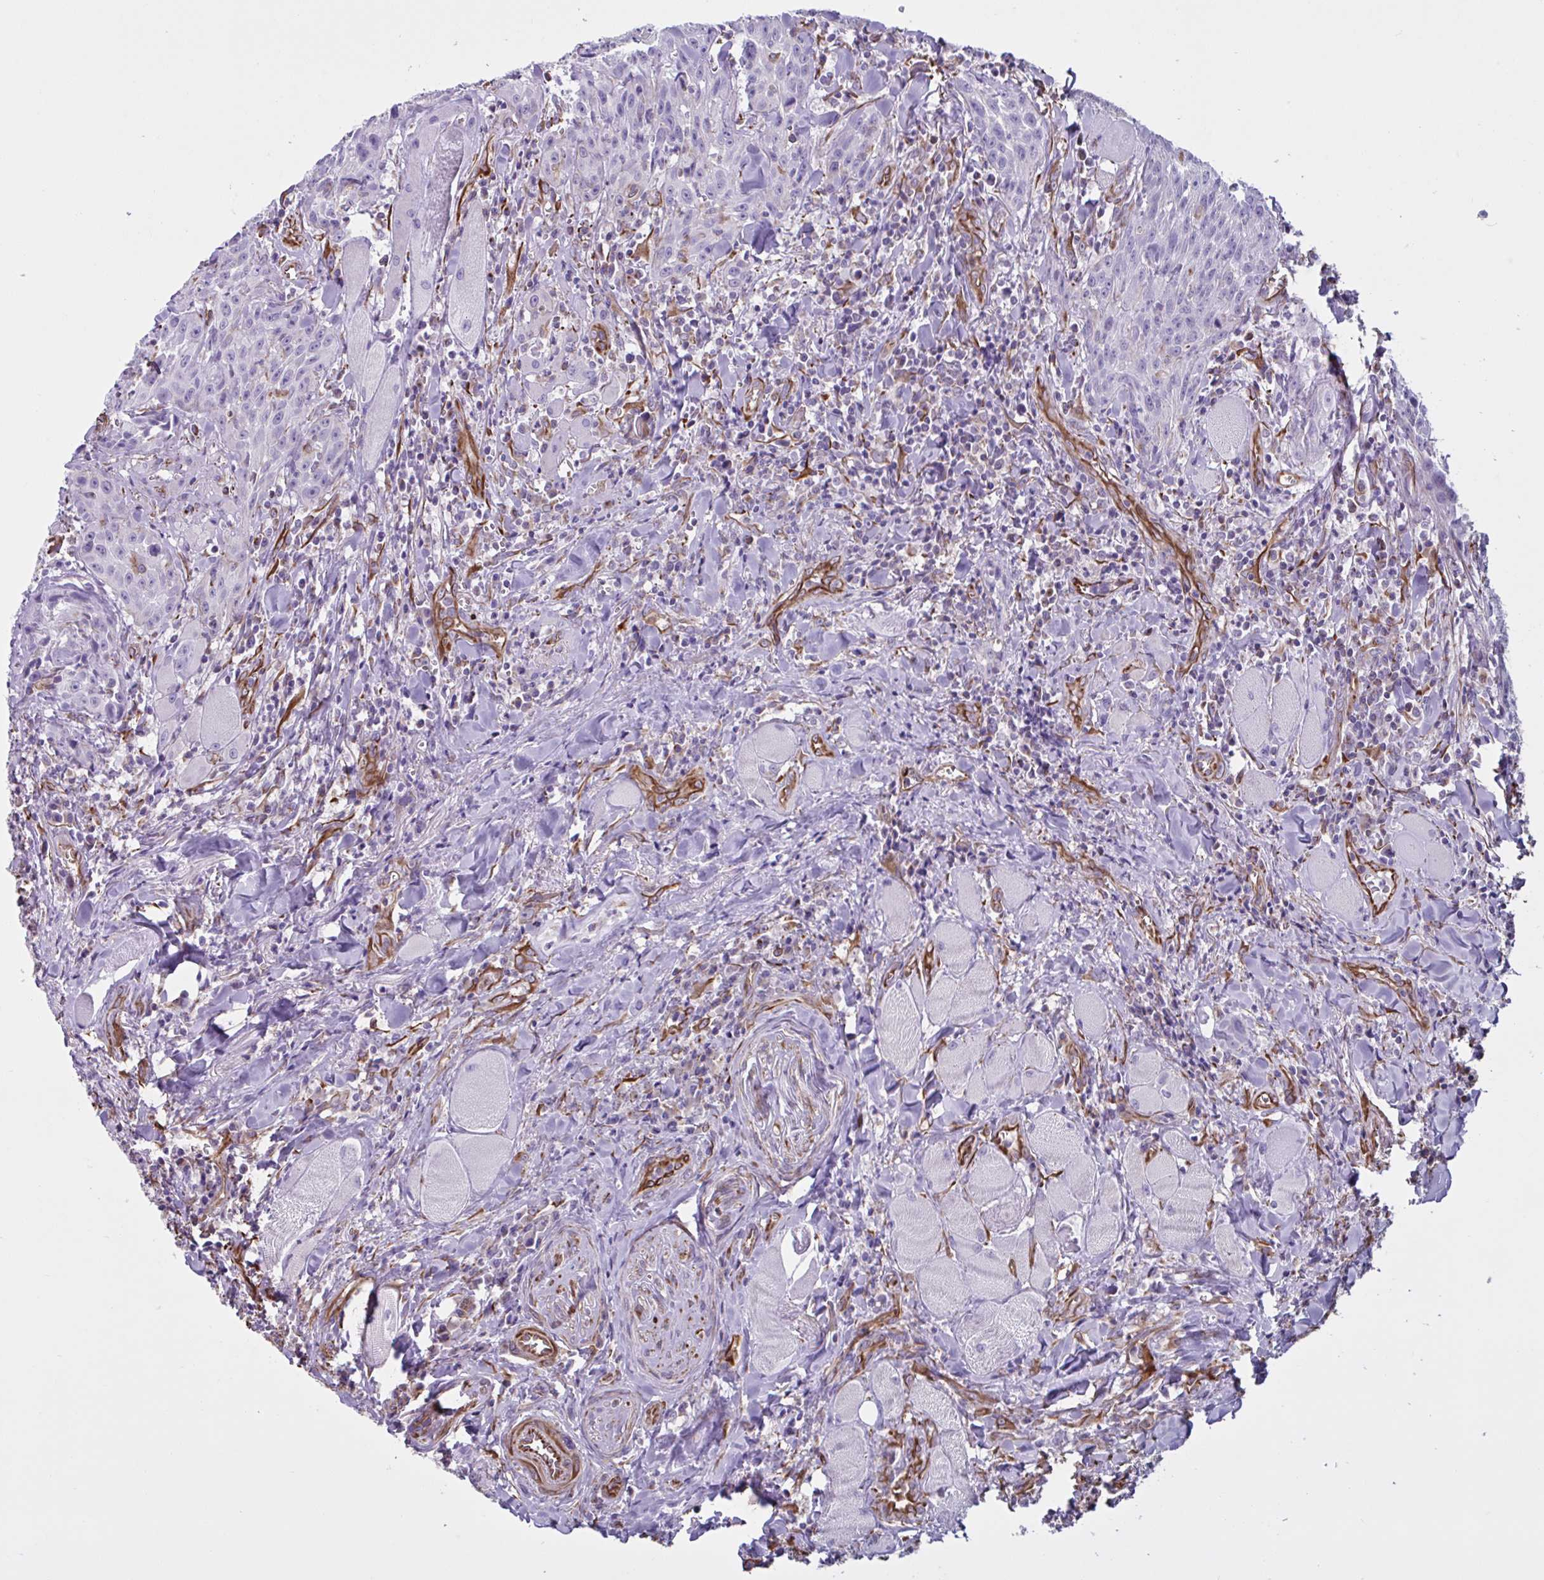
{"staining": {"intensity": "negative", "quantity": "none", "location": "none"}, "tissue": "head and neck cancer", "cell_type": "Tumor cells", "image_type": "cancer", "snomed": [{"axis": "morphology", "description": "Normal tissue, NOS"}, {"axis": "morphology", "description": "Squamous cell carcinoma, NOS"}, {"axis": "topography", "description": "Oral tissue"}, {"axis": "topography", "description": "Head-Neck"}], "caption": "An immunohistochemistry histopathology image of head and neck cancer (squamous cell carcinoma) is shown. There is no staining in tumor cells of head and neck cancer (squamous cell carcinoma). The staining is performed using DAB brown chromogen with nuclei counter-stained in using hematoxylin.", "gene": "TMEM86B", "patient": {"sex": "female", "age": 70}}